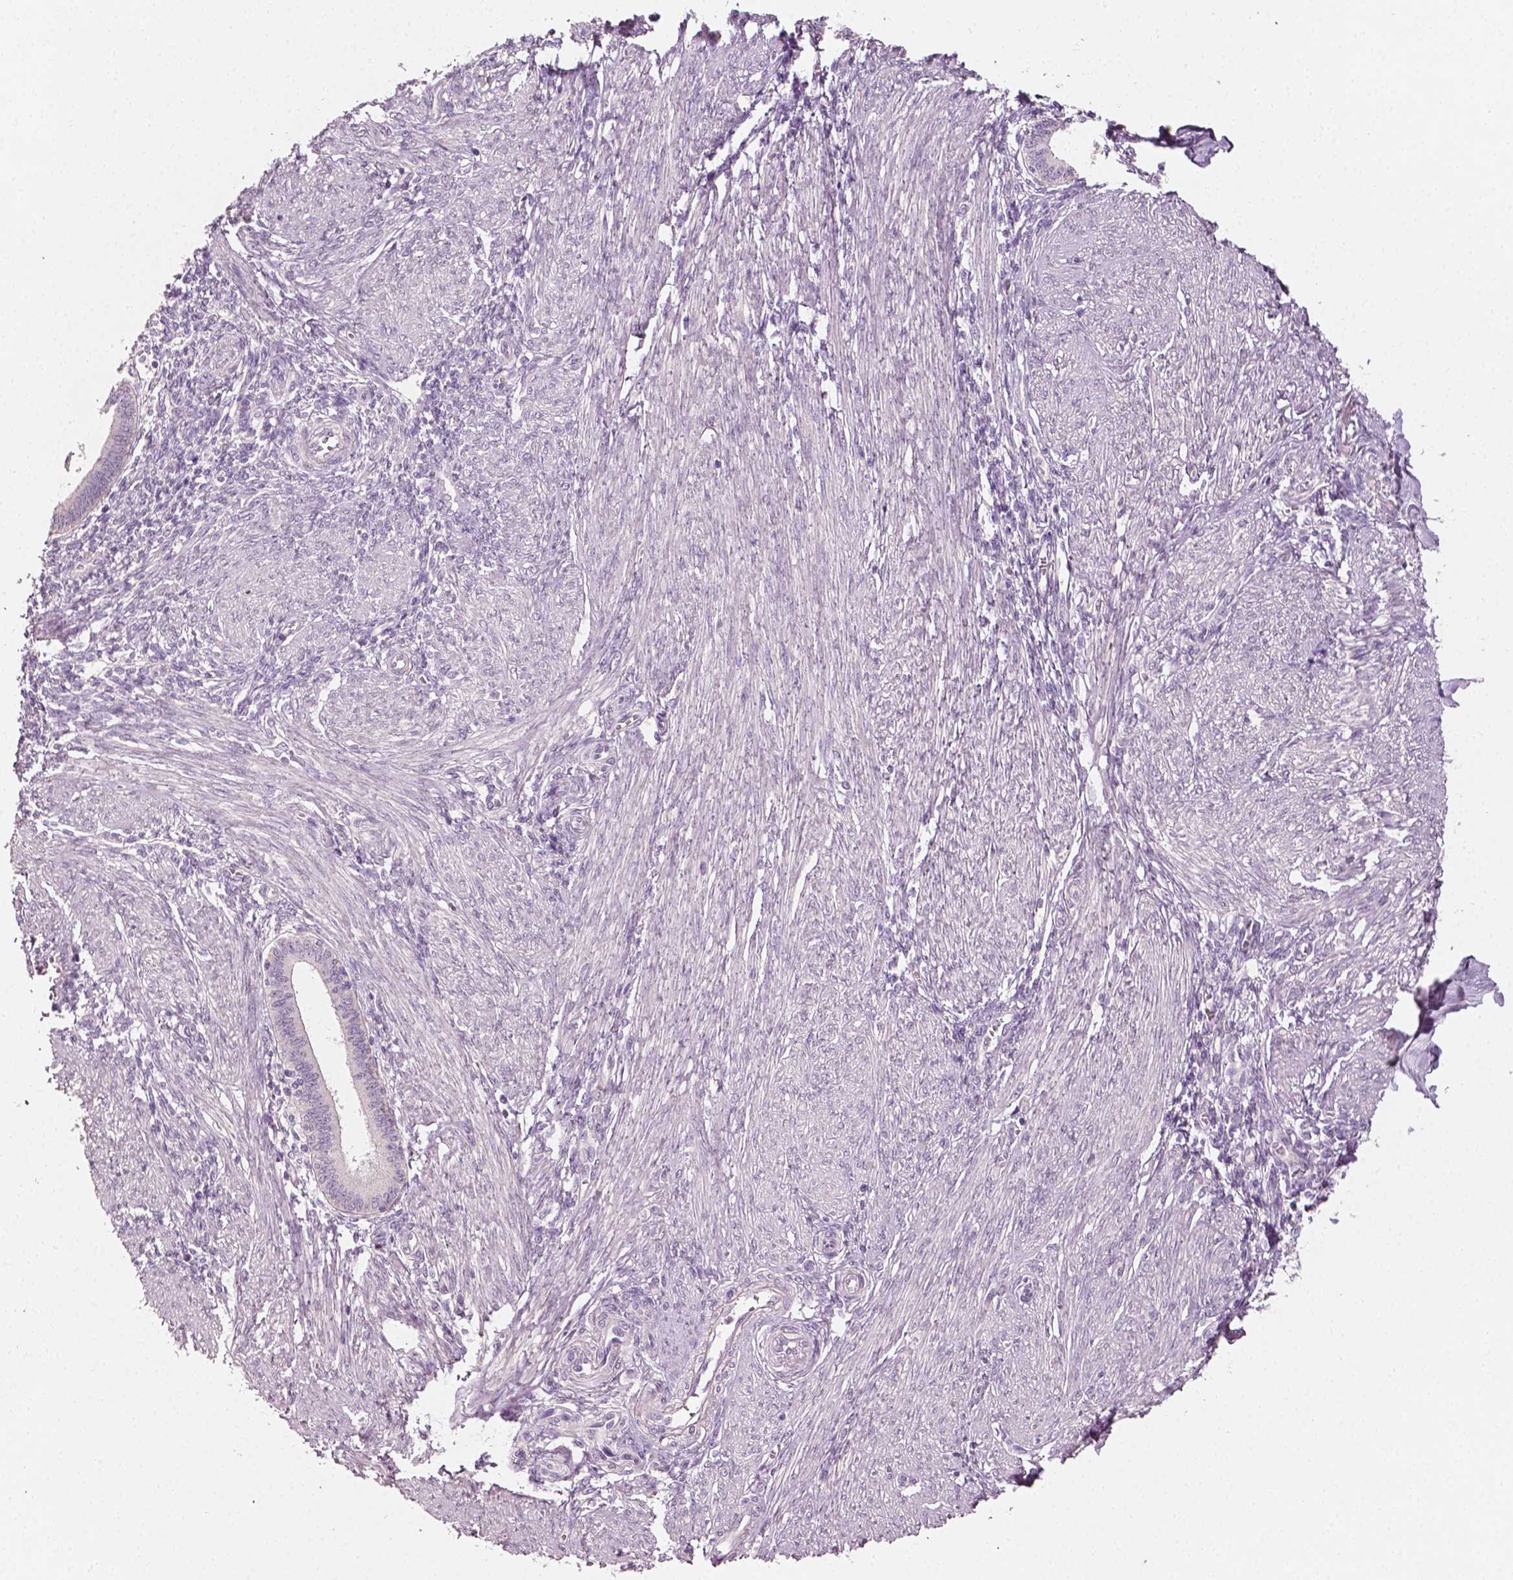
{"staining": {"intensity": "negative", "quantity": "none", "location": "none"}, "tissue": "endometrium", "cell_type": "Cells in endometrial stroma", "image_type": "normal", "snomed": [{"axis": "morphology", "description": "Normal tissue, NOS"}, {"axis": "topography", "description": "Endometrium"}], "caption": "Endometrium was stained to show a protein in brown. There is no significant expression in cells in endometrial stroma. (Immunohistochemistry, brightfield microscopy, high magnification).", "gene": "PLA2R1", "patient": {"sex": "female", "age": 42}}